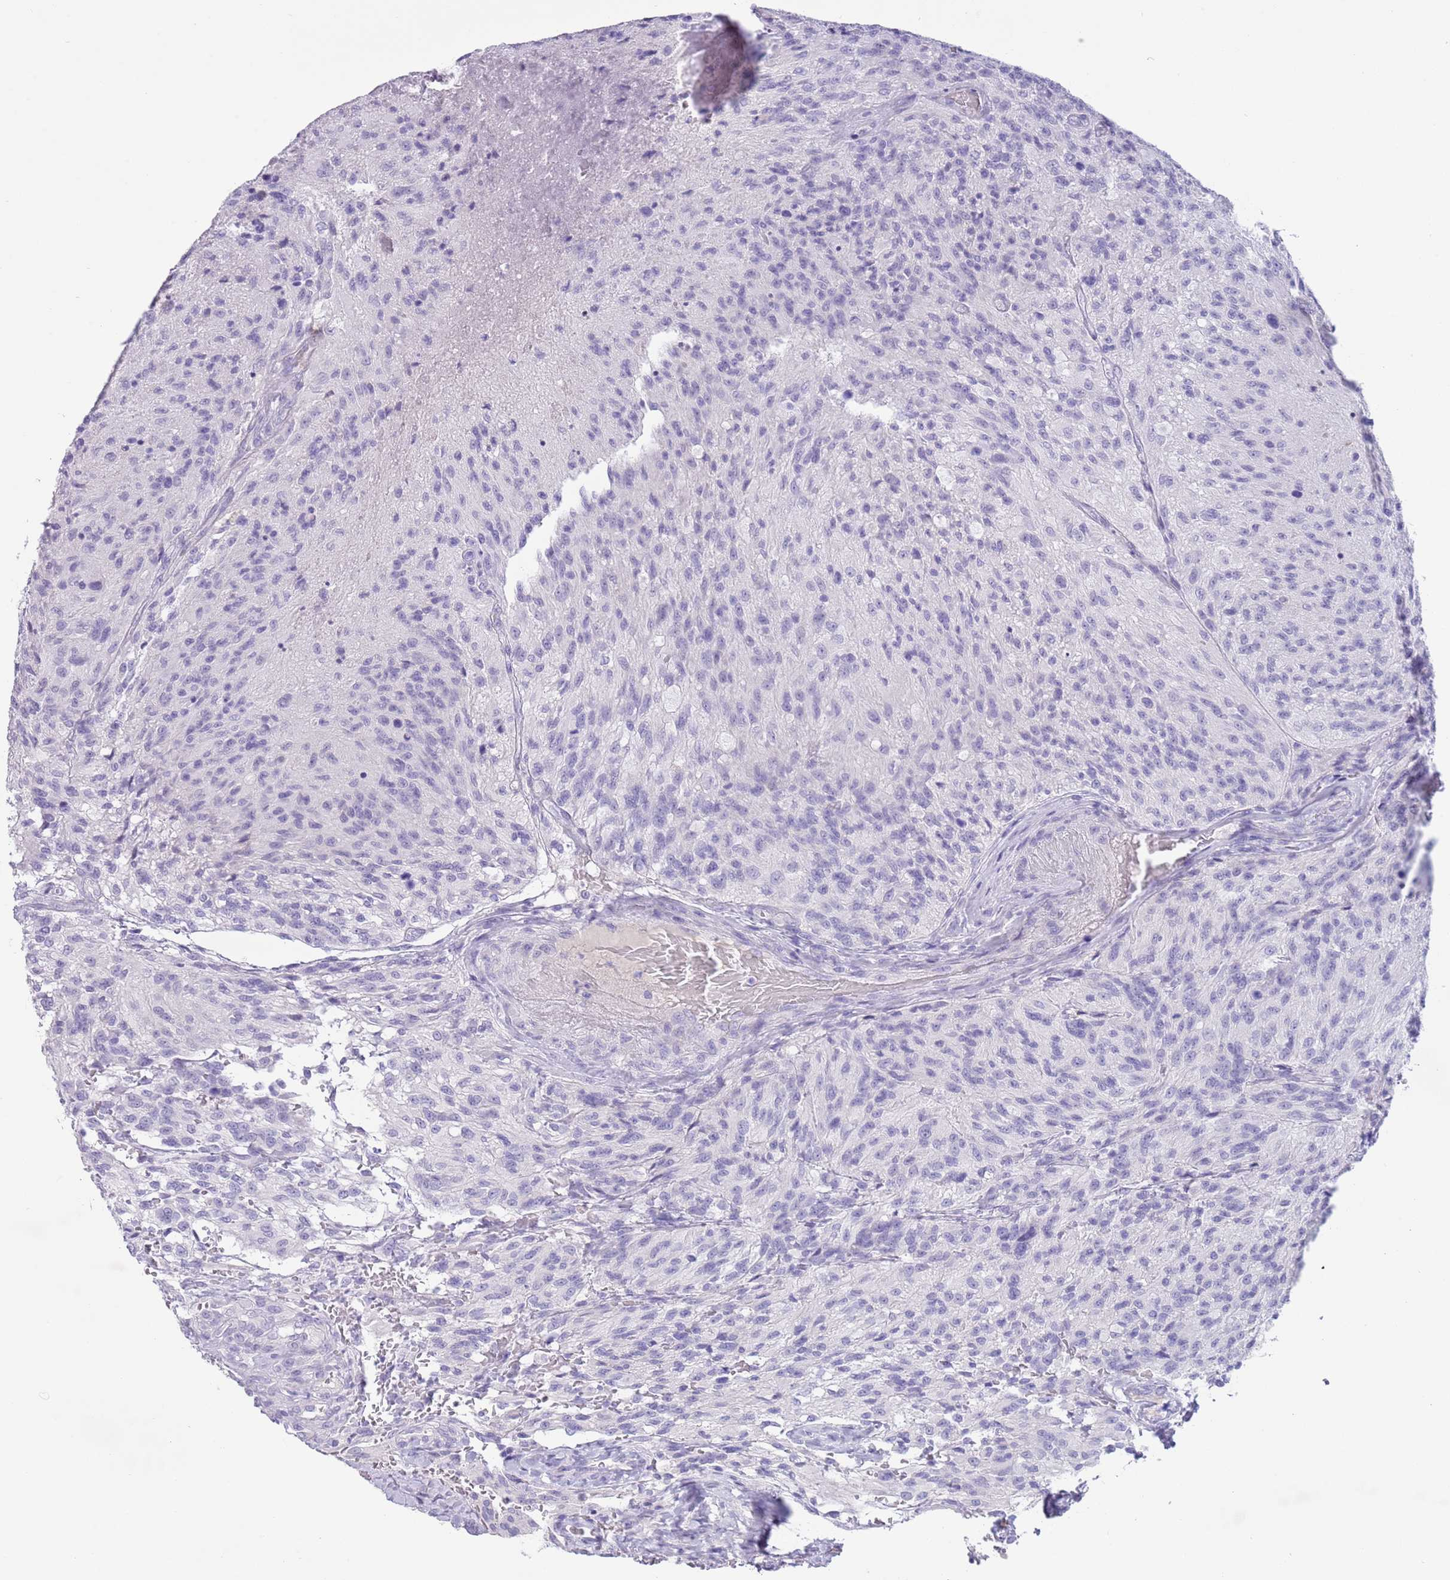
{"staining": {"intensity": "negative", "quantity": "none", "location": "none"}, "tissue": "glioma", "cell_type": "Tumor cells", "image_type": "cancer", "snomed": [{"axis": "morphology", "description": "Normal tissue, NOS"}, {"axis": "morphology", "description": "Glioma, malignant, High grade"}, {"axis": "topography", "description": "Cerebral cortex"}], "caption": "Immunohistochemistry (IHC) histopathology image of neoplastic tissue: glioma stained with DAB (3,3'-diaminobenzidine) shows no significant protein expression in tumor cells.", "gene": "TOX2", "patient": {"sex": "male", "age": 56}}